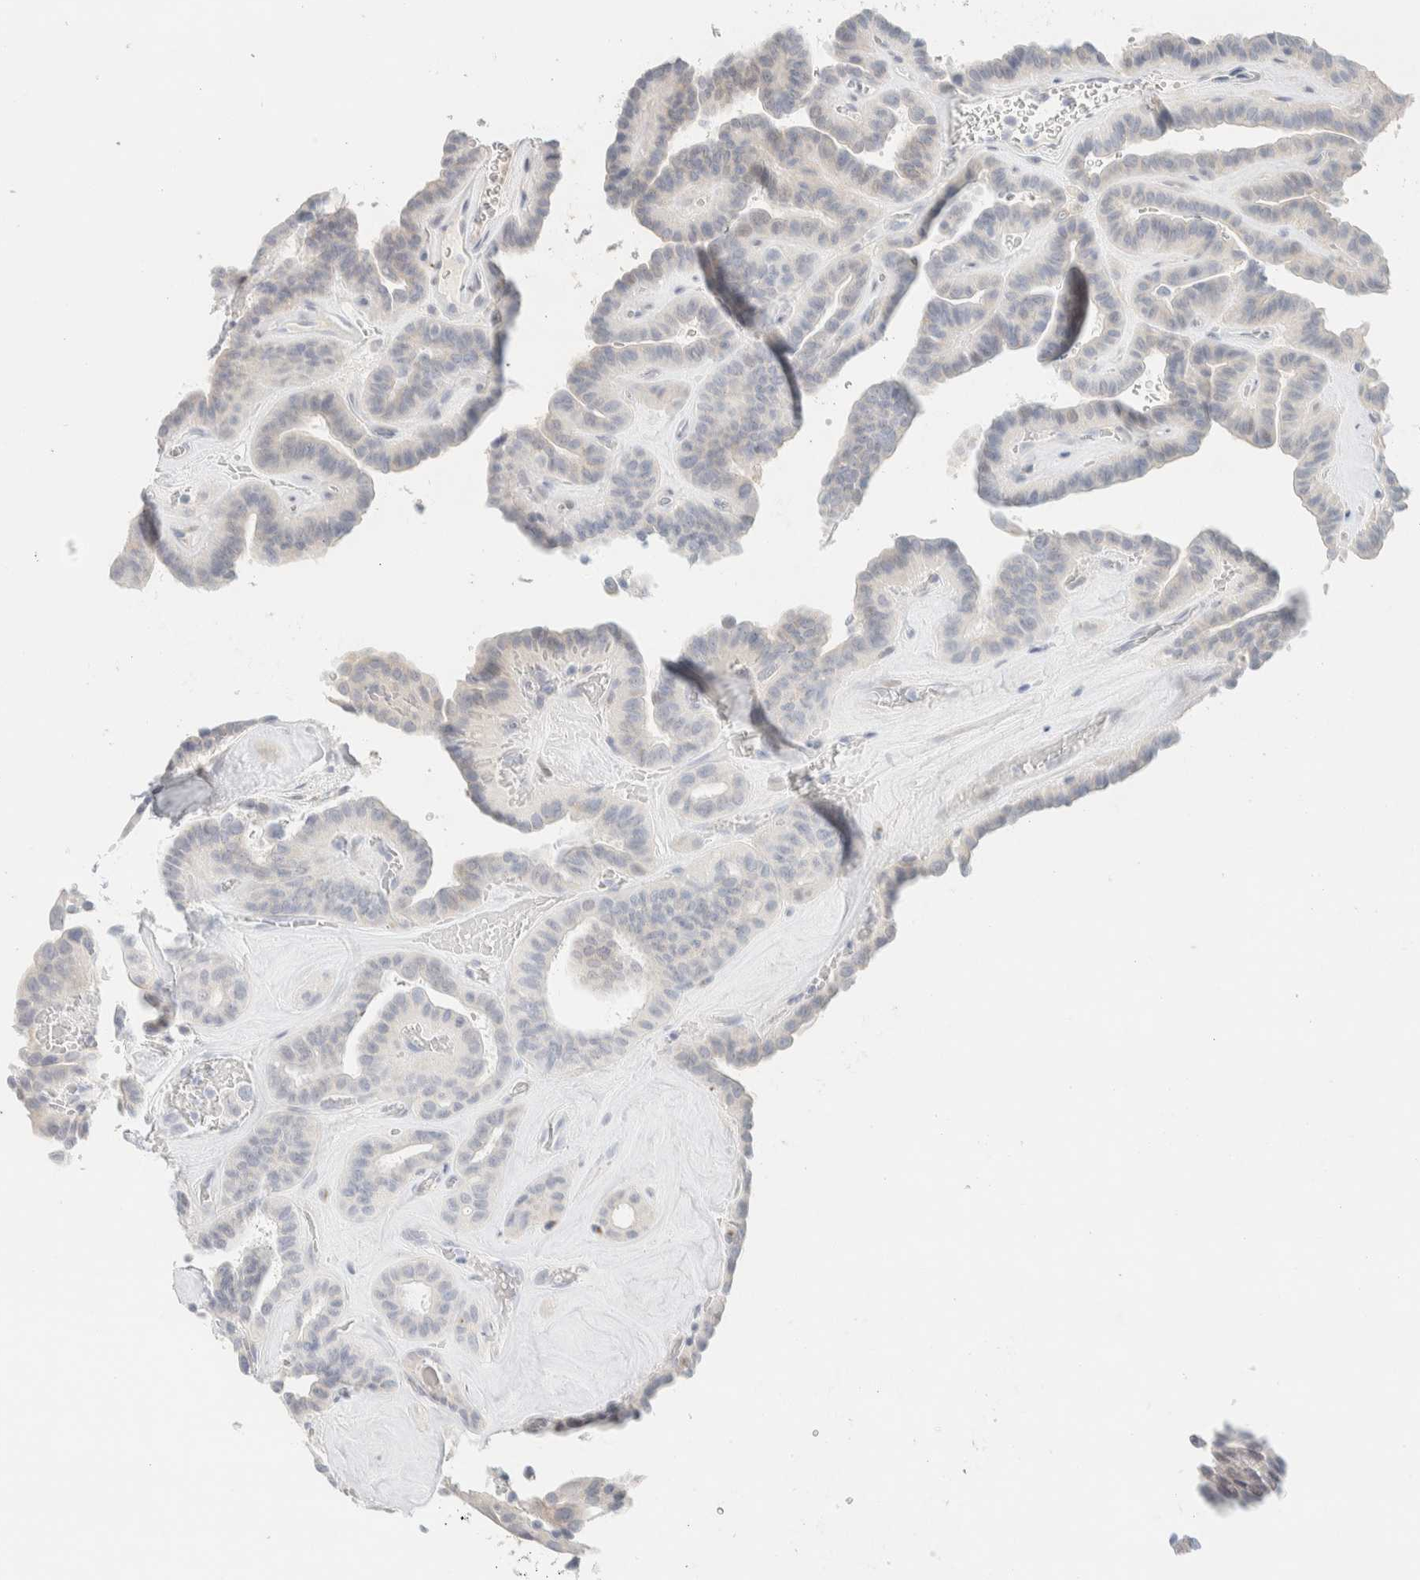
{"staining": {"intensity": "negative", "quantity": "none", "location": "none"}, "tissue": "thyroid cancer", "cell_type": "Tumor cells", "image_type": "cancer", "snomed": [{"axis": "morphology", "description": "Papillary adenocarcinoma, NOS"}, {"axis": "topography", "description": "Thyroid gland"}], "caption": "This histopathology image is of thyroid cancer (papillary adenocarcinoma) stained with immunohistochemistry (IHC) to label a protein in brown with the nuclei are counter-stained blue. There is no expression in tumor cells.", "gene": "SPNS3", "patient": {"sex": "male", "age": 77}}